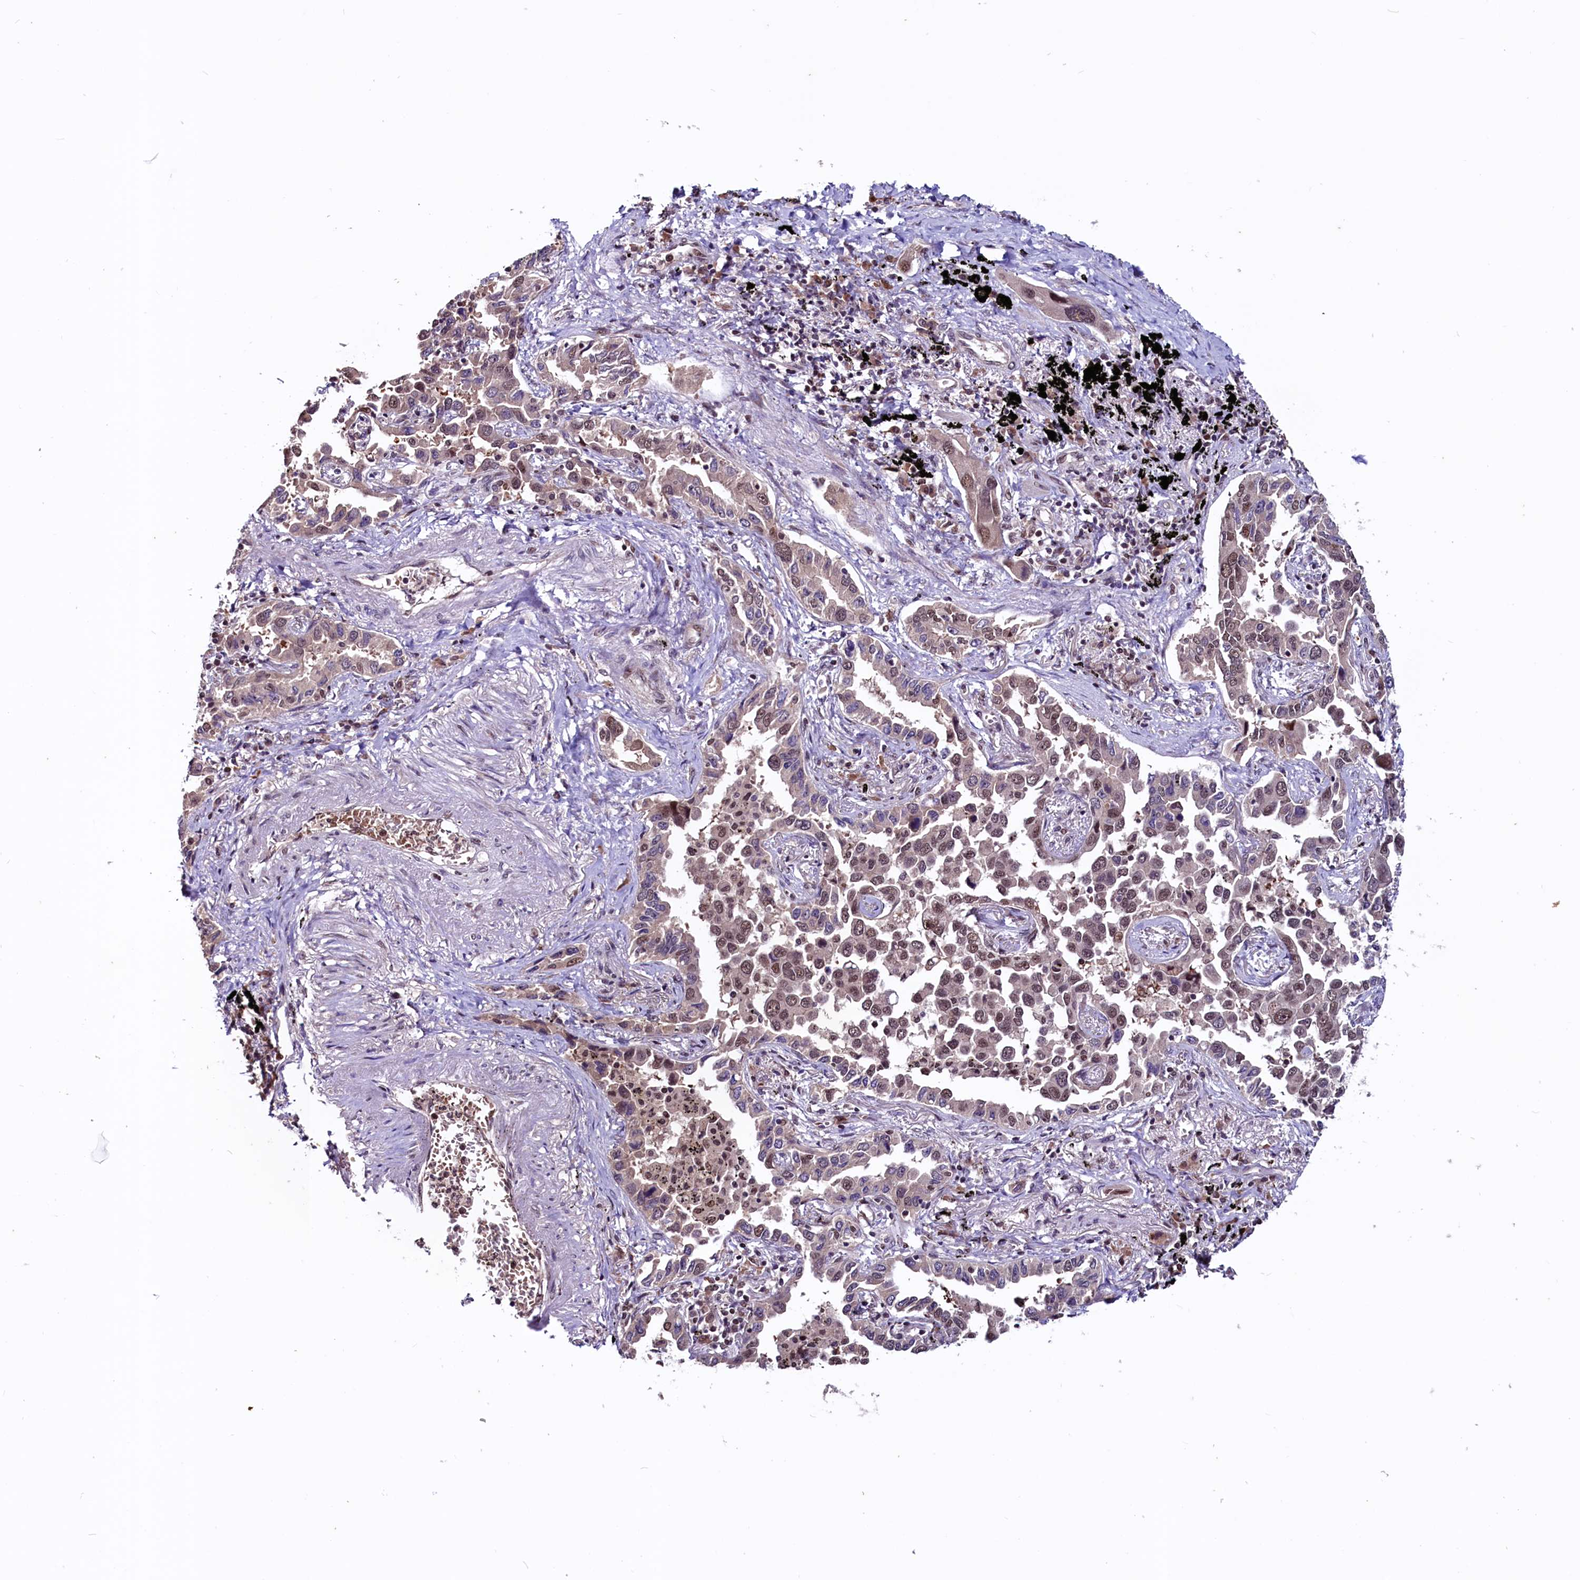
{"staining": {"intensity": "moderate", "quantity": "25%-75%", "location": "nuclear"}, "tissue": "lung cancer", "cell_type": "Tumor cells", "image_type": "cancer", "snomed": [{"axis": "morphology", "description": "Adenocarcinoma, NOS"}, {"axis": "topography", "description": "Lung"}], "caption": "This photomicrograph reveals immunohistochemistry (IHC) staining of lung cancer, with medium moderate nuclear staining in about 25%-75% of tumor cells.", "gene": "RNMT", "patient": {"sex": "male", "age": 67}}